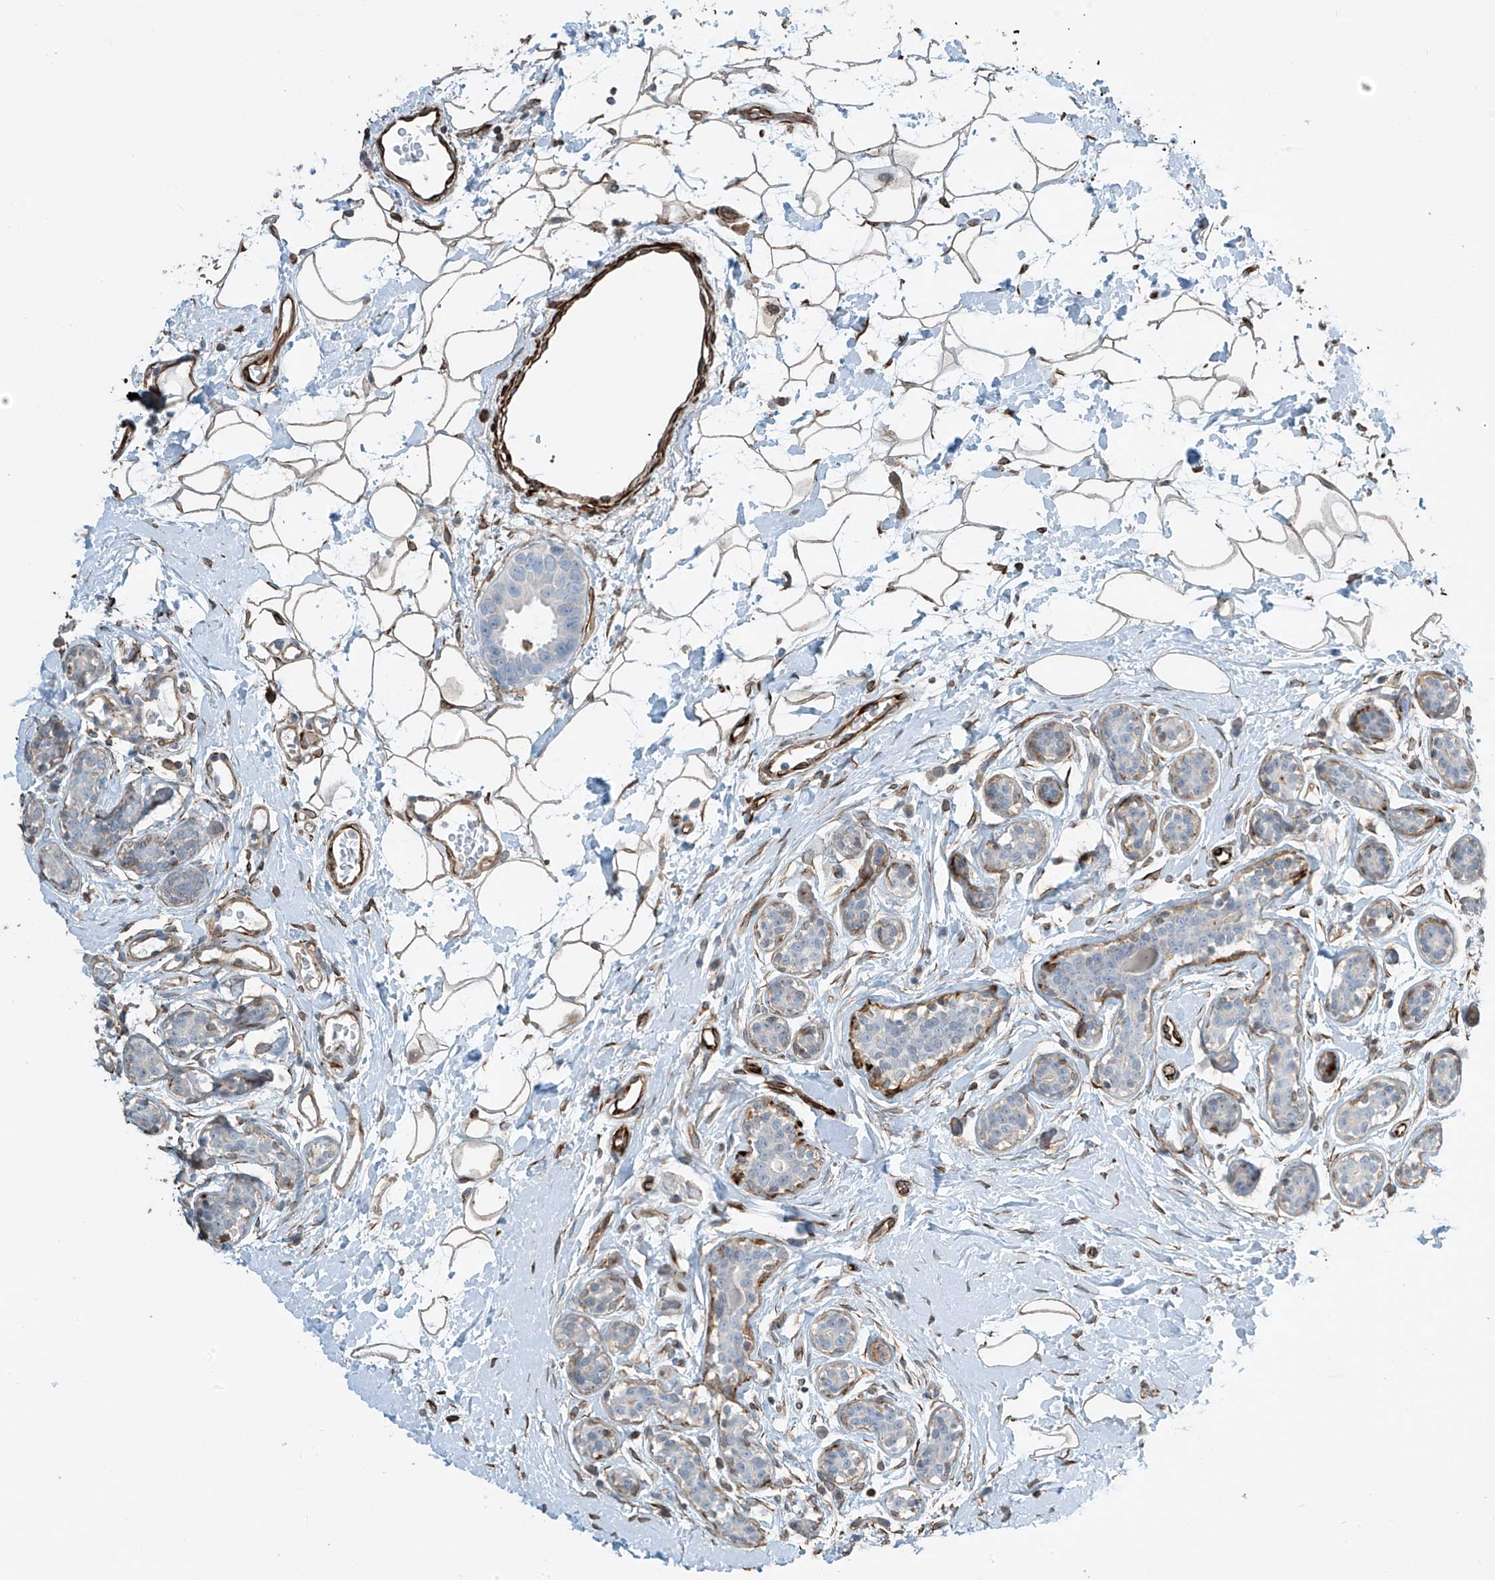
{"staining": {"intensity": "negative", "quantity": "none", "location": "none"}, "tissue": "breast cancer", "cell_type": "Tumor cells", "image_type": "cancer", "snomed": [{"axis": "morphology", "description": "Normal tissue, NOS"}, {"axis": "morphology", "description": "Duct carcinoma"}, {"axis": "topography", "description": "Breast"}], "caption": "A micrograph of human breast cancer is negative for staining in tumor cells.", "gene": "SH3BGRL3", "patient": {"sex": "female", "age": 39}}